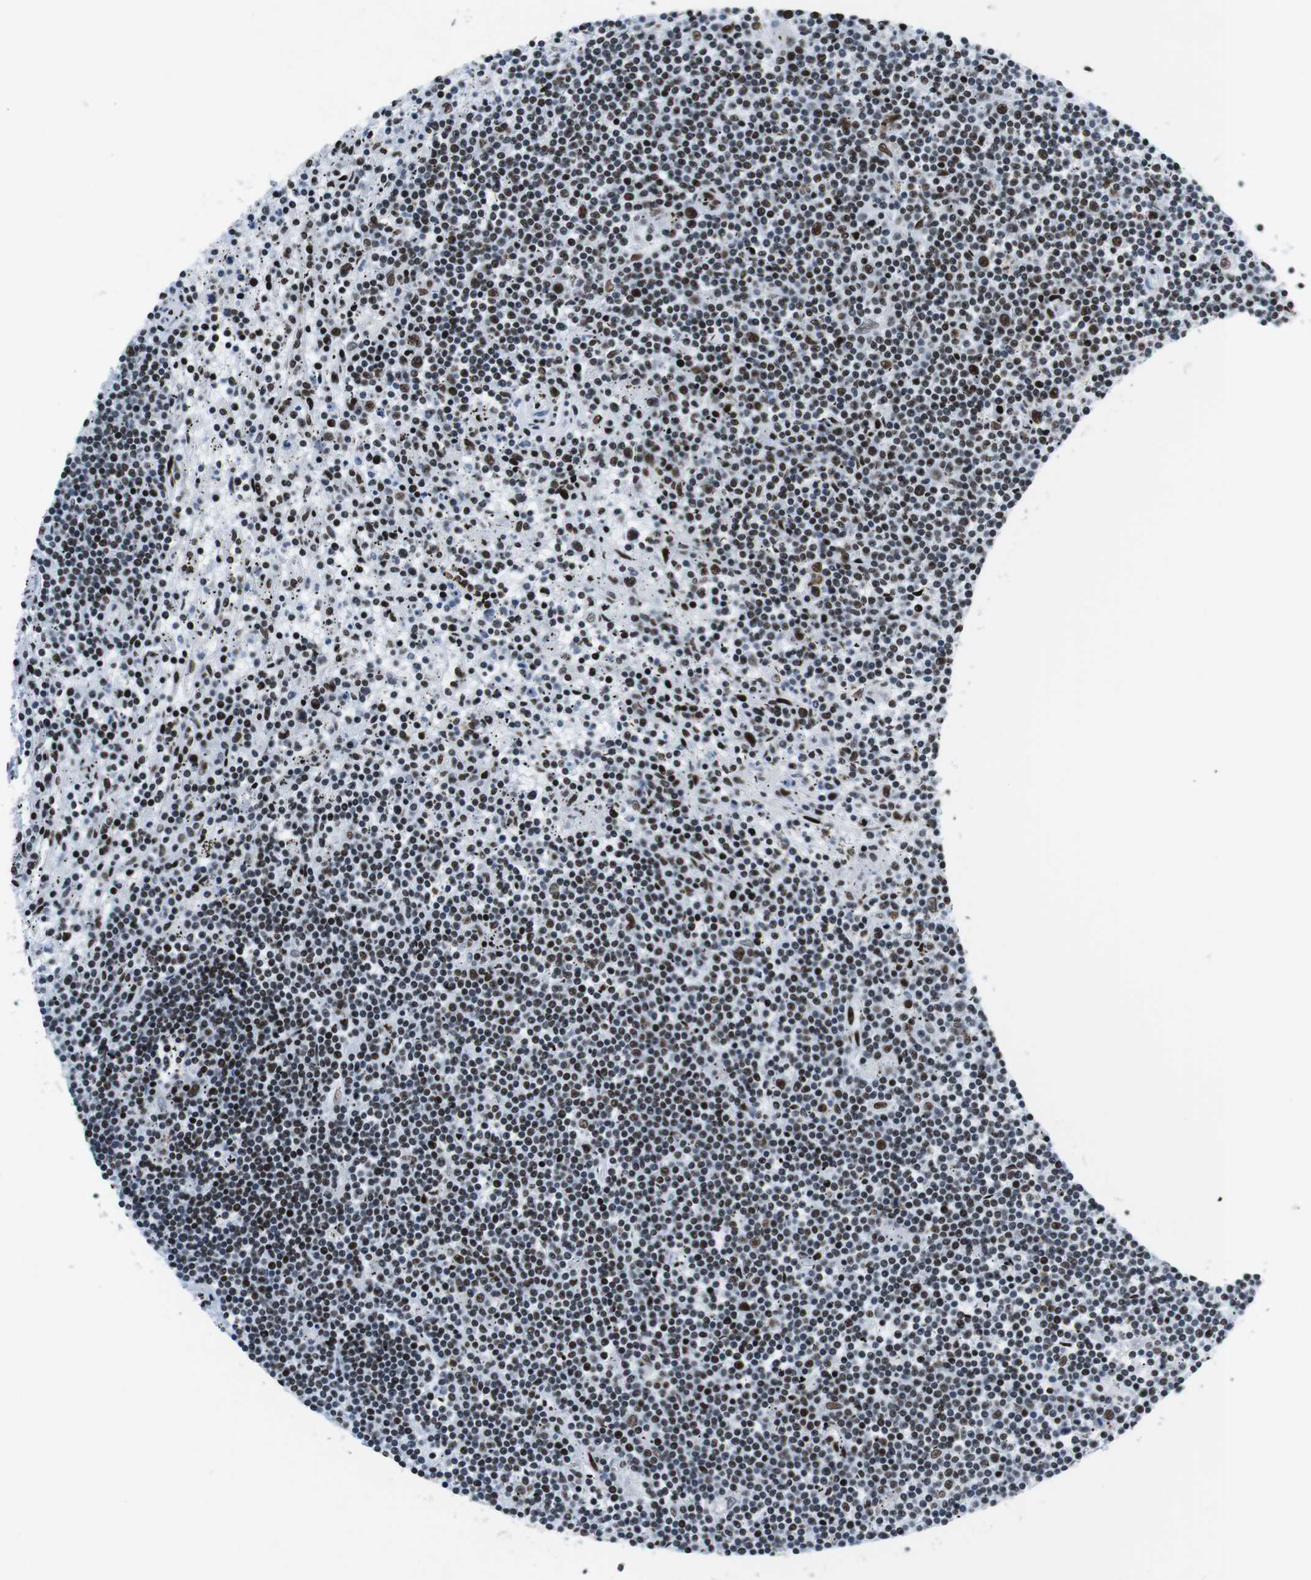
{"staining": {"intensity": "moderate", "quantity": ">75%", "location": "nuclear"}, "tissue": "lymphoma", "cell_type": "Tumor cells", "image_type": "cancer", "snomed": [{"axis": "morphology", "description": "Malignant lymphoma, non-Hodgkin's type, Low grade"}, {"axis": "topography", "description": "Spleen"}], "caption": "Lymphoma stained with IHC exhibits moderate nuclear positivity in about >75% of tumor cells.", "gene": "CITED2", "patient": {"sex": "male", "age": 76}}